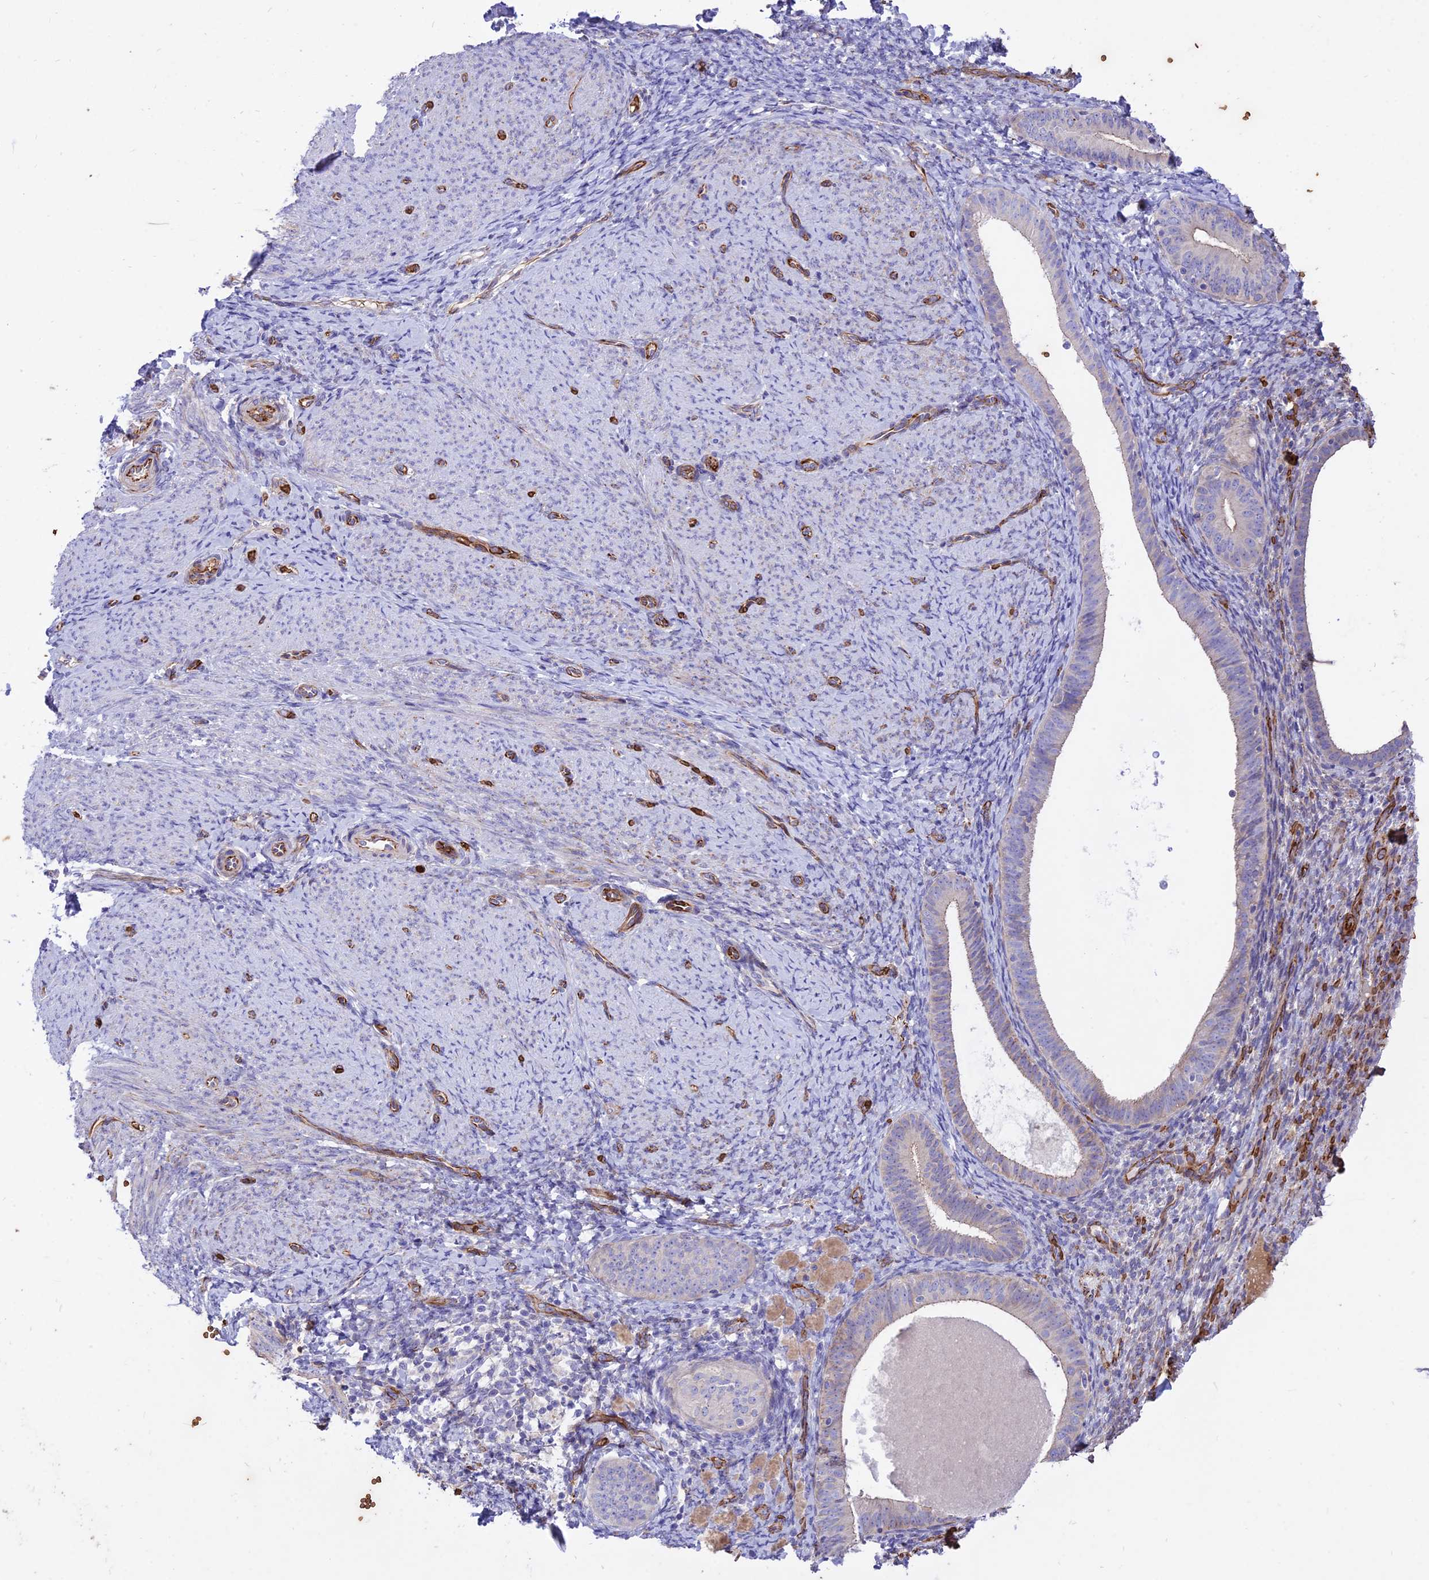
{"staining": {"intensity": "moderate", "quantity": "25%-75%", "location": "cytoplasmic/membranous"}, "tissue": "endometrium", "cell_type": "Cells in endometrial stroma", "image_type": "normal", "snomed": [{"axis": "morphology", "description": "Normal tissue, NOS"}, {"axis": "topography", "description": "Endometrium"}], "caption": "IHC (DAB) staining of normal human endometrium shows moderate cytoplasmic/membranous protein positivity in approximately 25%-75% of cells in endometrial stroma.", "gene": "TTC4", "patient": {"sex": "female", "age": 65}}